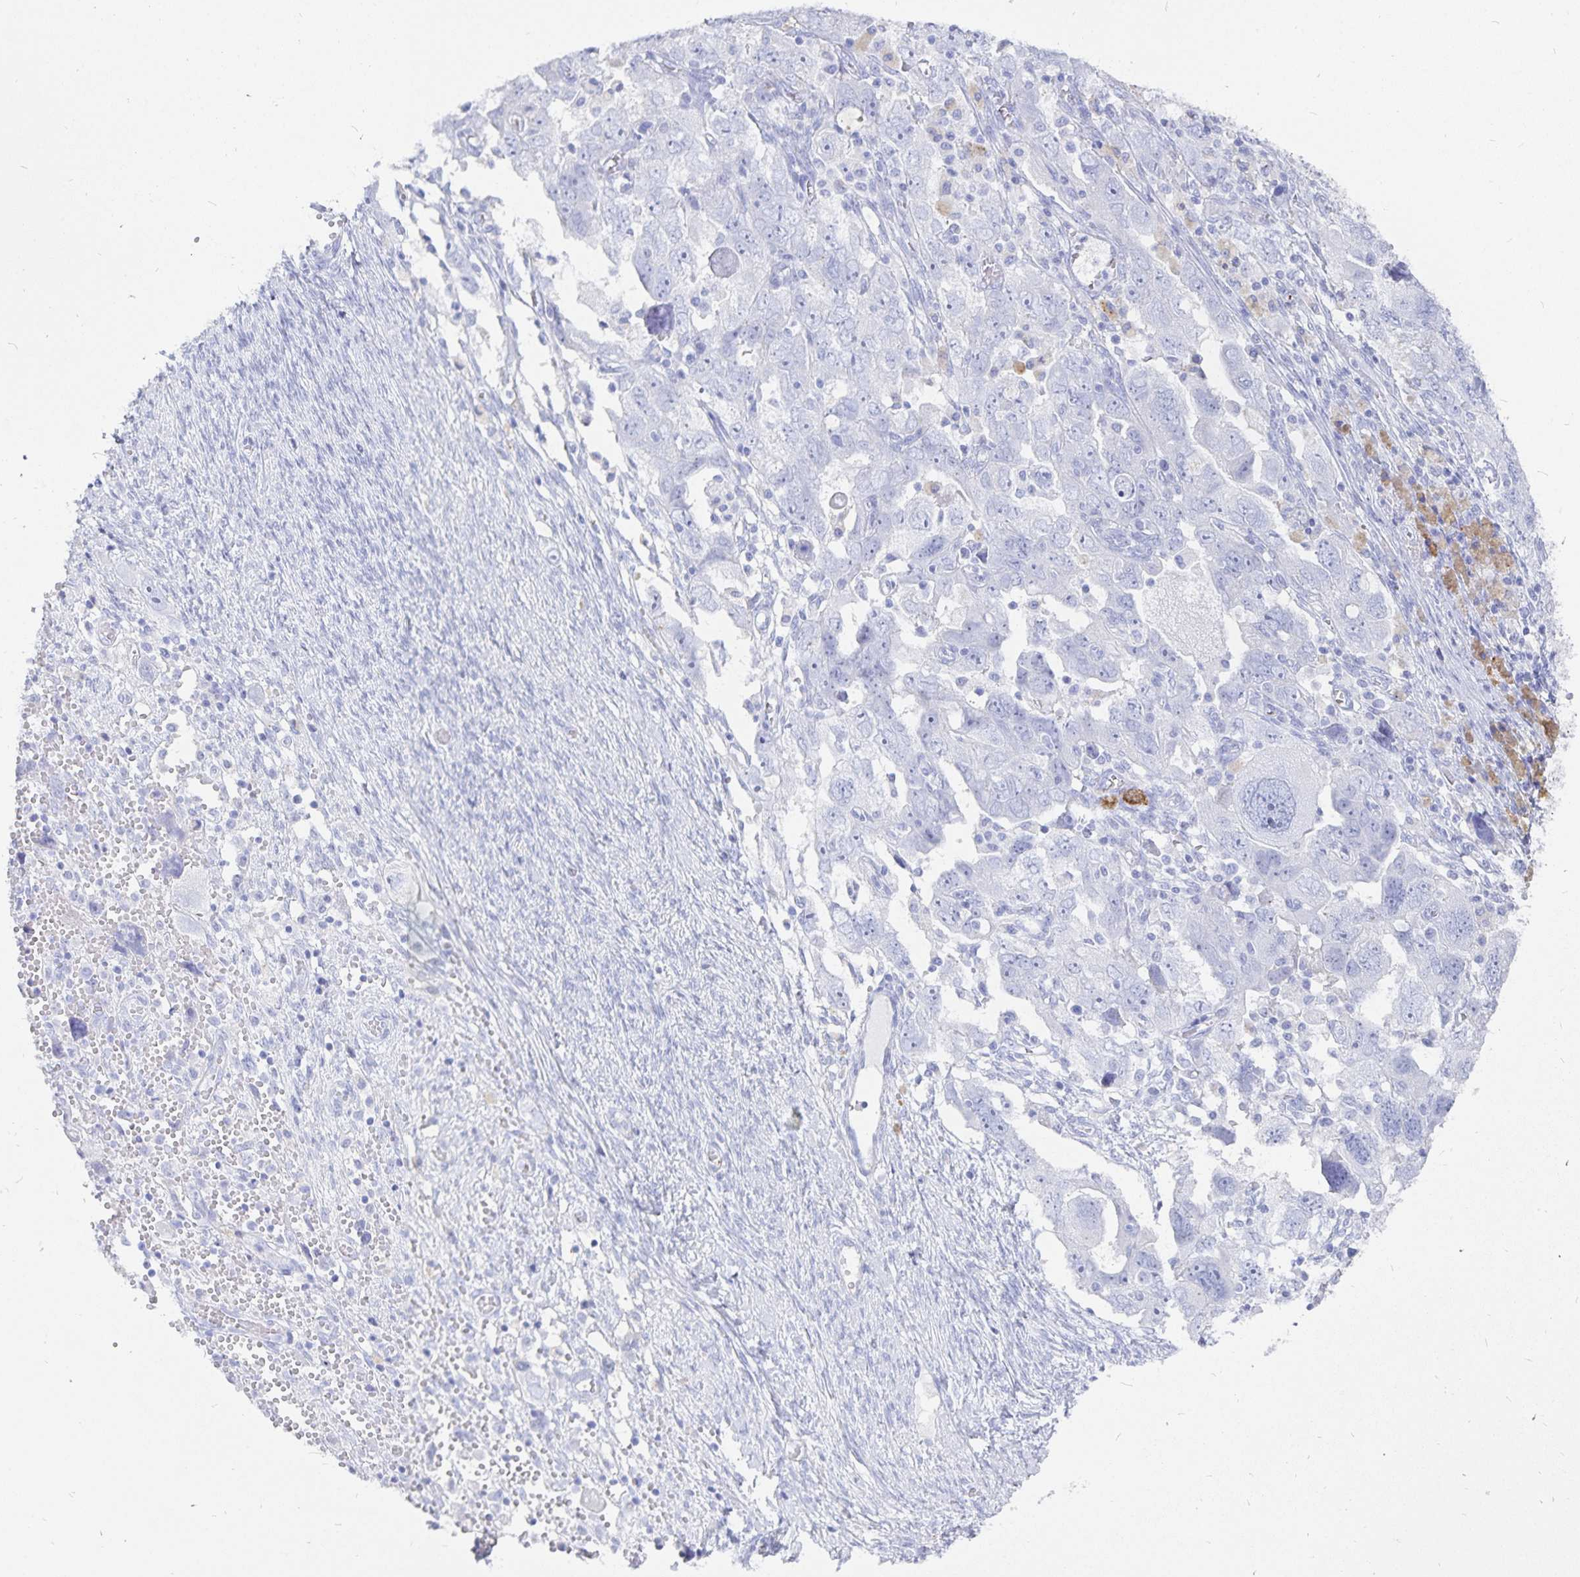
{"staining": {"intensity": "negative", "quantity": "none", "location": "none"}, "tissue": "ovarian cancer", "cell_type": "Tumor cells", "image_type": "cancer", "snomed": [{"axis": "morphology", "description": "Carcinoma, NOS"}, {"axis": "morphology", "description": "Cystadenocarcinoma, serous, NOS"}, {"axis": "topography", "description": "Ovary"}], "caption": "The immunohistochemistry micrograph has no significant expression in tumor cells of ovarian carcinoma tissue.", "gene": "INSL5", "patient": {"sex": "female", "age": 69}}